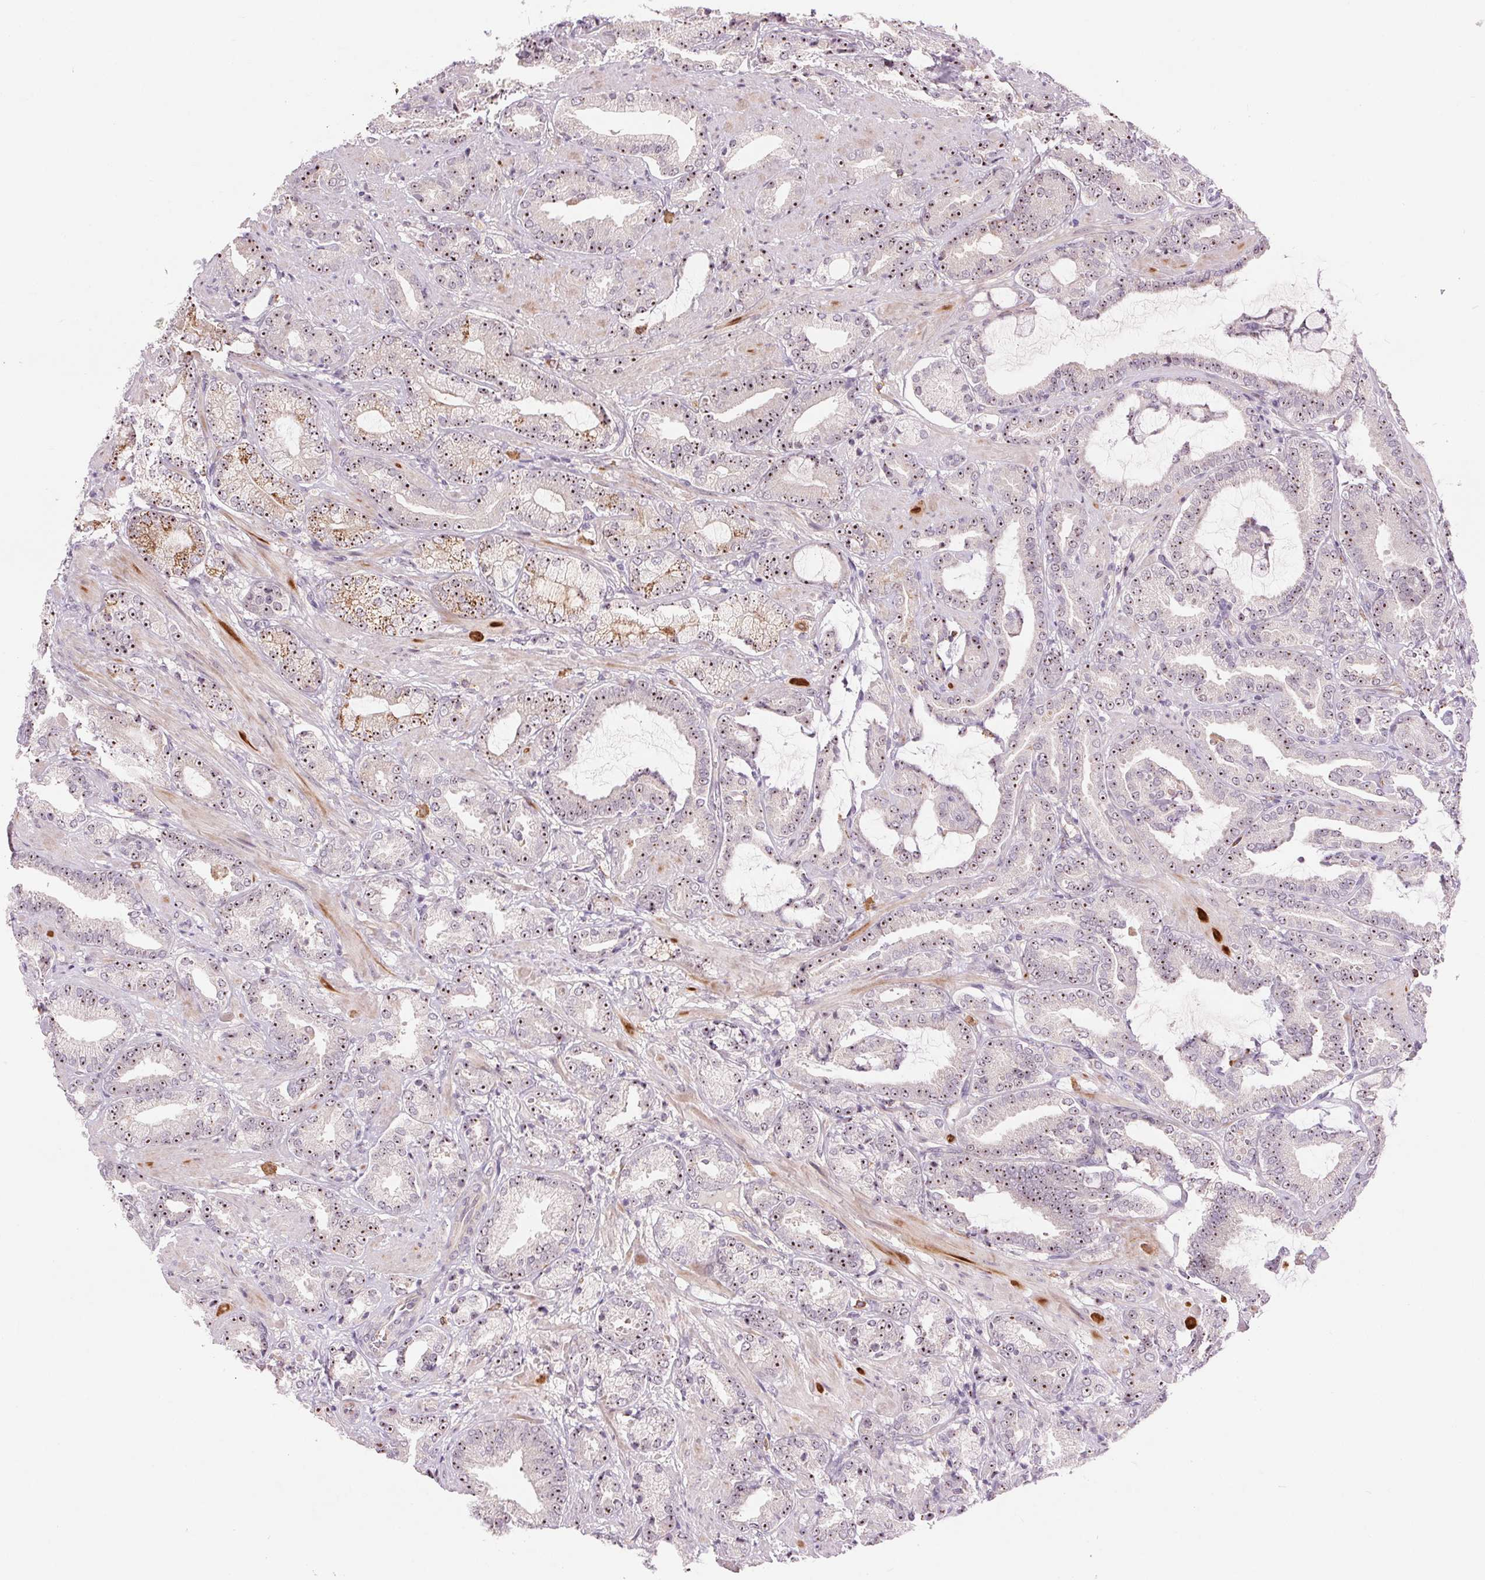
{"staining": {"intensity": "moderate", "quantity": "<25%", "location": "cytoplasmic/membranous"}, "tissue": "prostate cancer", "cell_type": "Tumor cells", "image_type": "cancer", "snomed": [{"axis": "morphology", "description": "Adenocarcinoma, High grade"}, {"axis": "topography", "description": "Prostate"}], "caption": "Immunohistochemistry photomicrograph of human prostate adenocarcinoma (high-grade) stained for a protein (brown), which exhibits low levels of moderate cytoplasmic/membranous expression in about <25% of tumor cells.", "gene": "RANBP3L", "patient": {"sex": "male", "age": 56}}